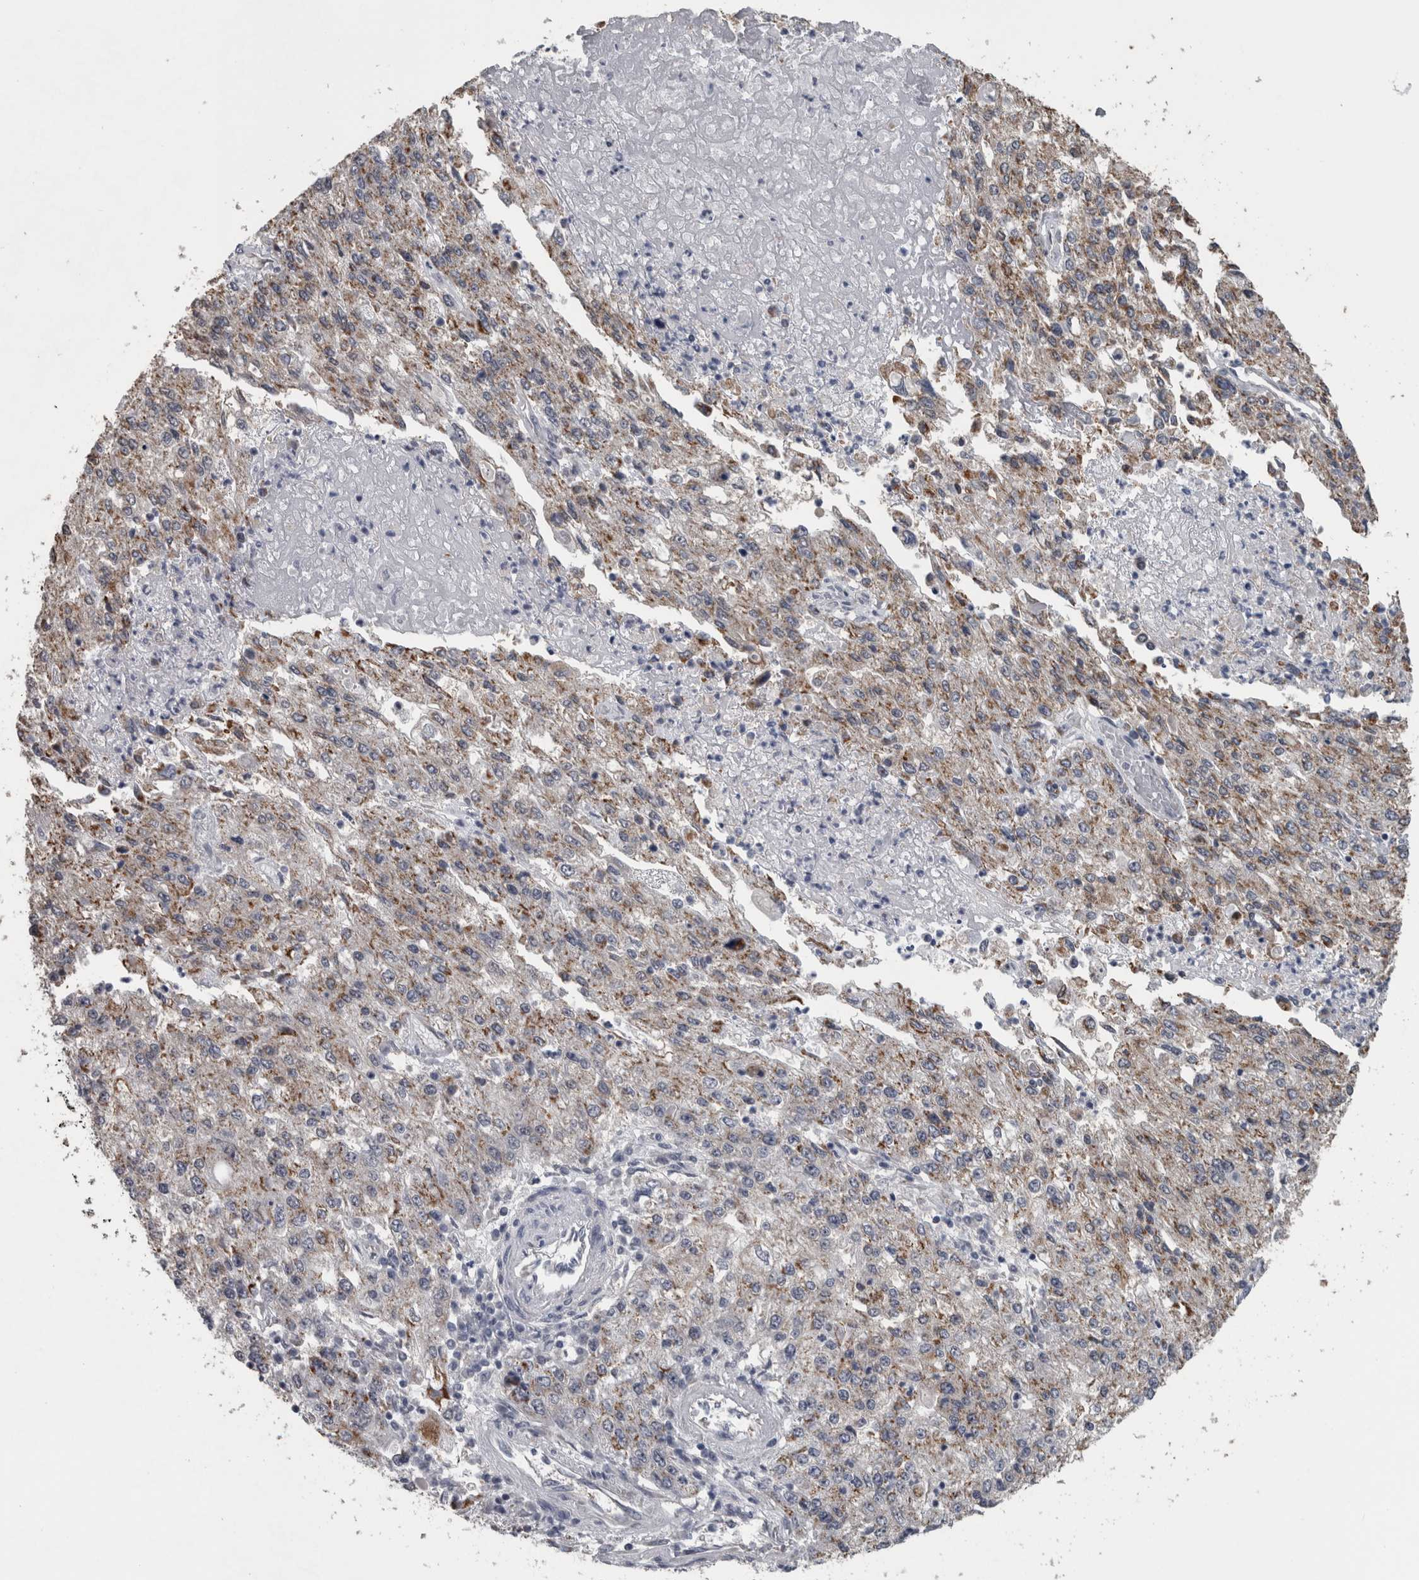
{"staining": {"intensity": "moderate", "quantity": ">75%", "location": "cytoplasmic/membranous"}, "tissue": "endometrial cancer", "cell_type": "Tumor cells", "image_type": "cancer", "snomed": [{"axis": "morphology", "description": "Adenocarcinoma, NOS"}, {"axis": "topography", "description": "Endometrium"}], "caption": "High-power microscopy captured an IHC photomicrograph of endometrial cancer, revealing moderate cytoplasmic/membranous expression in about >75% of tumor cells.", "gene": "OR2K2", "patient": {"sex": "female", "age": 49}}